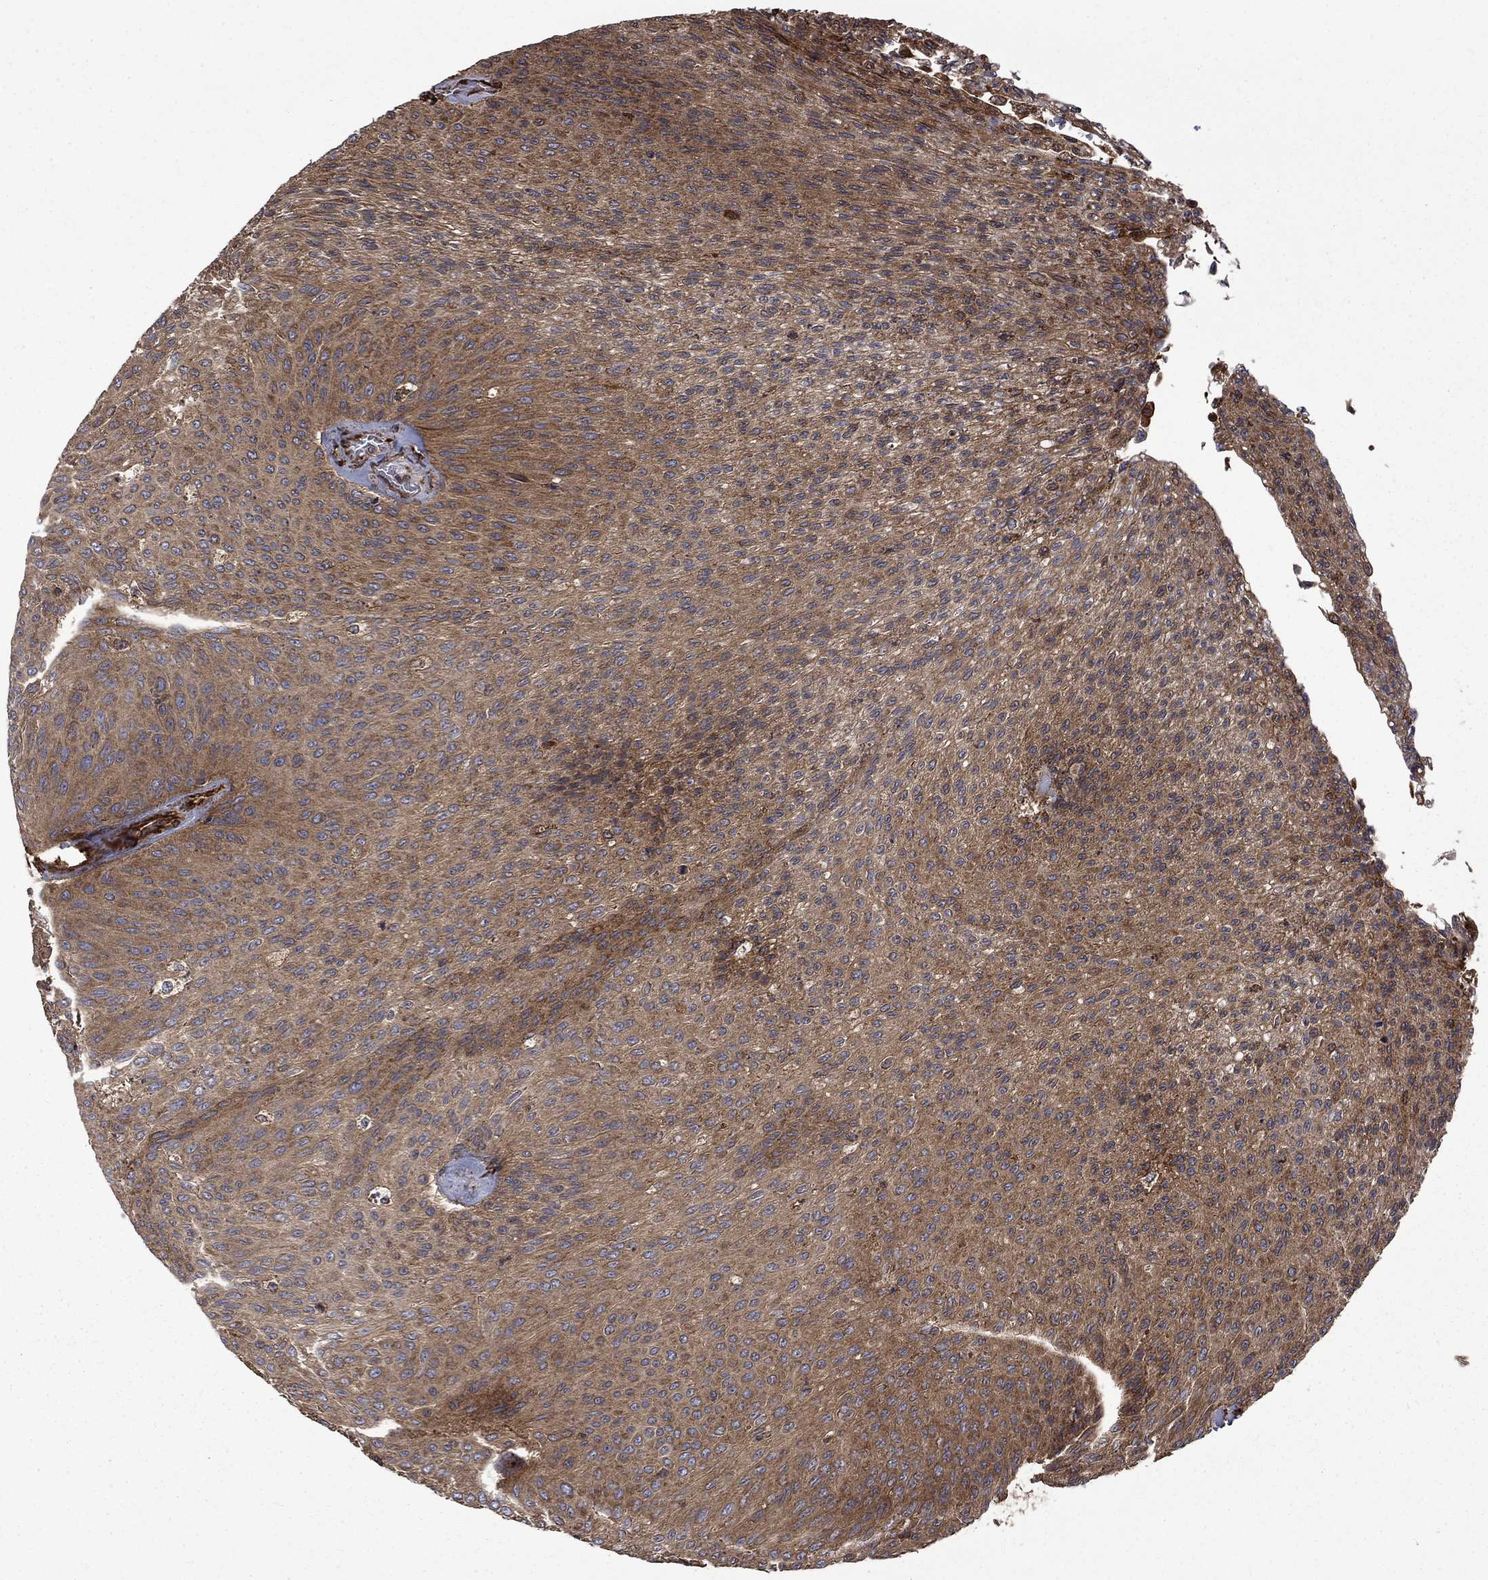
{"staining": {"intensity": "moderate", "quantity": ">75%", "location": "cytoplasmic/membranous"}, "tissue": "urothelial cancer", "cell_type": "Tumor cells", "image_type": "cancer", "snomed": [{"axis": "morphology", "description": "Urothelial carcinoma, Low grade"}, {"axis": "topography", "description": "Ureter, NOS"}, {"axis": "topography", "description": "Urinary bladder"}], "caption": "Moderate cytoplasmic/membranous protein staining is present in approximately >75% of tumor cells in low-grade urothelial carcinoma.", "gene": "CUTC", "patient": {"sex": "male", "age": 78}}